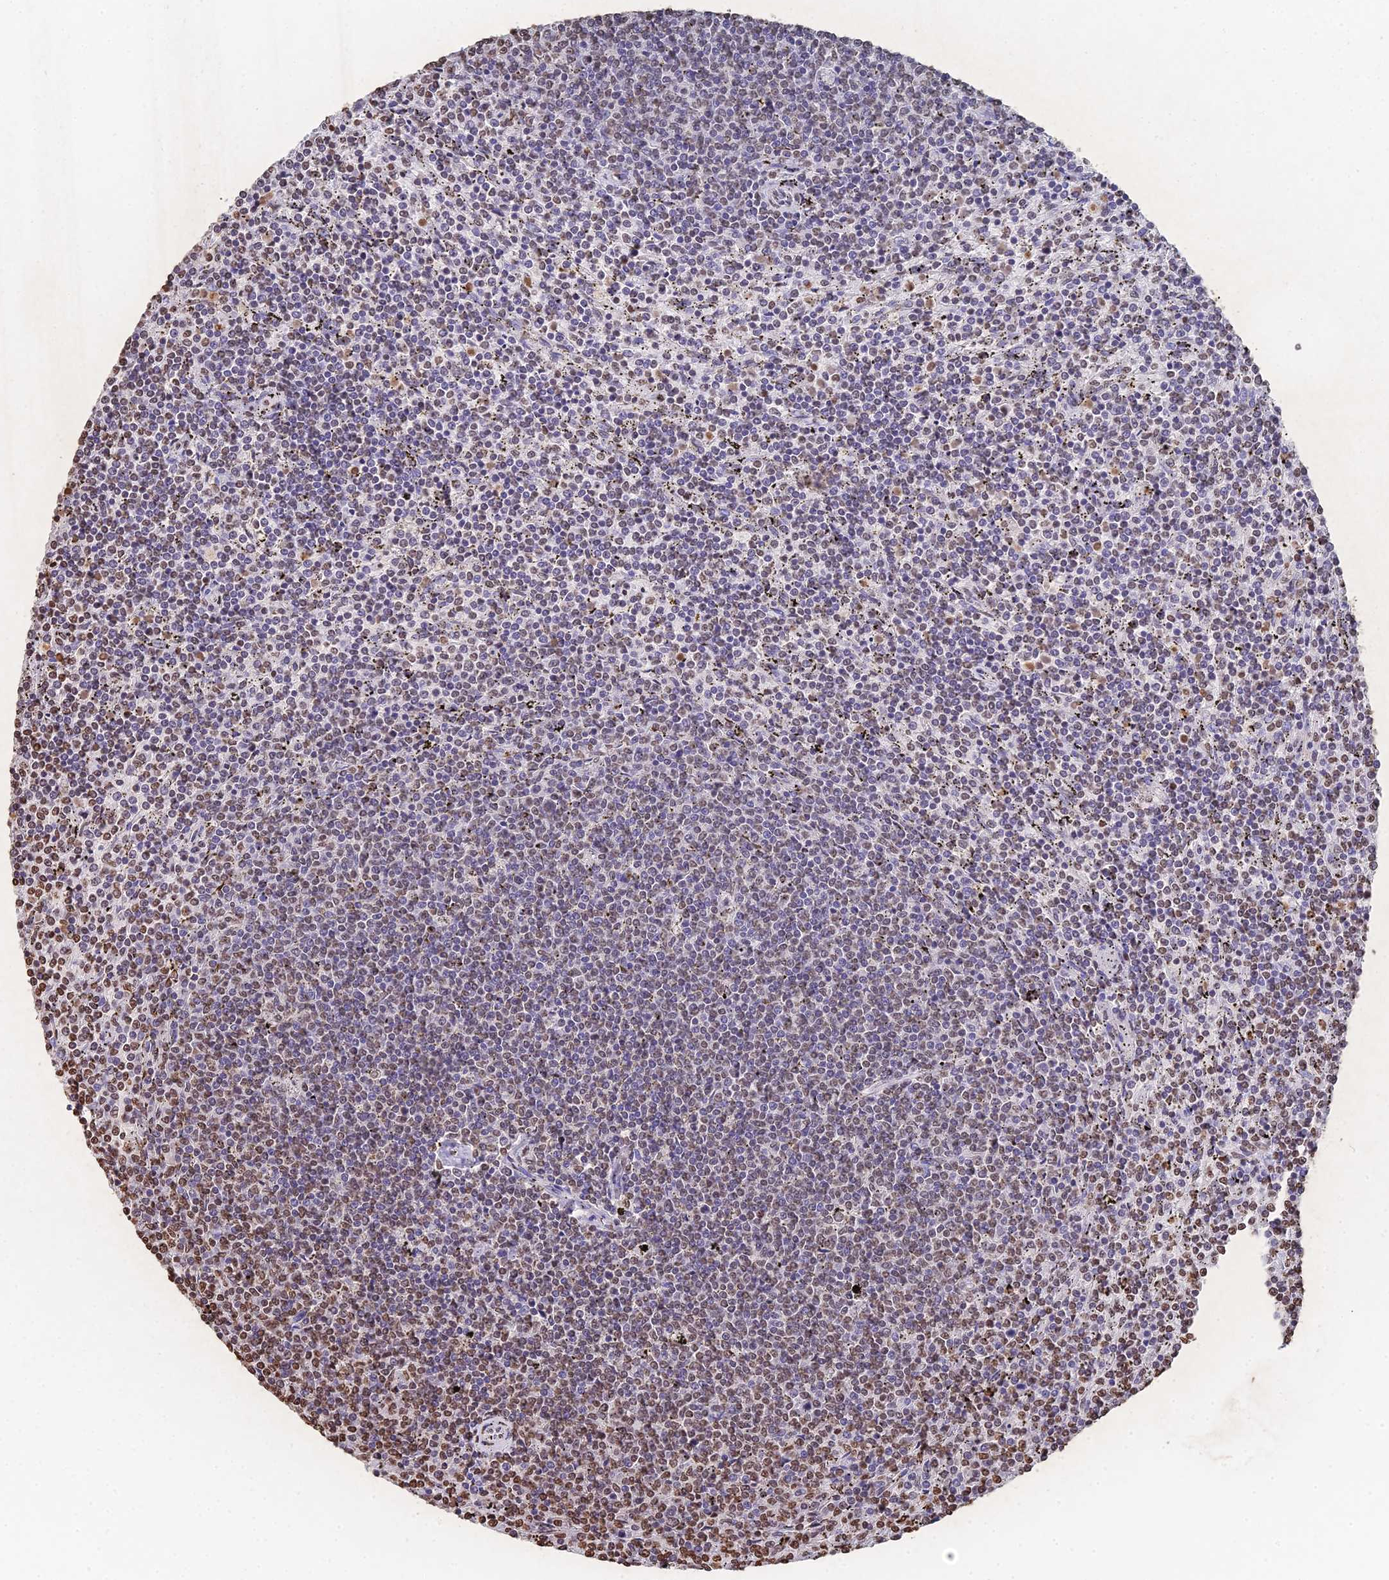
{"staining": {"intensity": "negative", "quantity": "none", "location": "none"}, "tissue": "lymphoma", "cell_type": "Tumor cells", "image_type": "cancer", "snomed": [{"axis": "morphology", "description": "Malignant lymphoma, non-Hodgkin's type, Low grade"}, {"axis": "topography", "description": "Spleen"}], "caption": "Tumor cells show no significant expression in lymphoma.", "gene": "GBP3", "patient": {"sex": "female", "age": 50}}